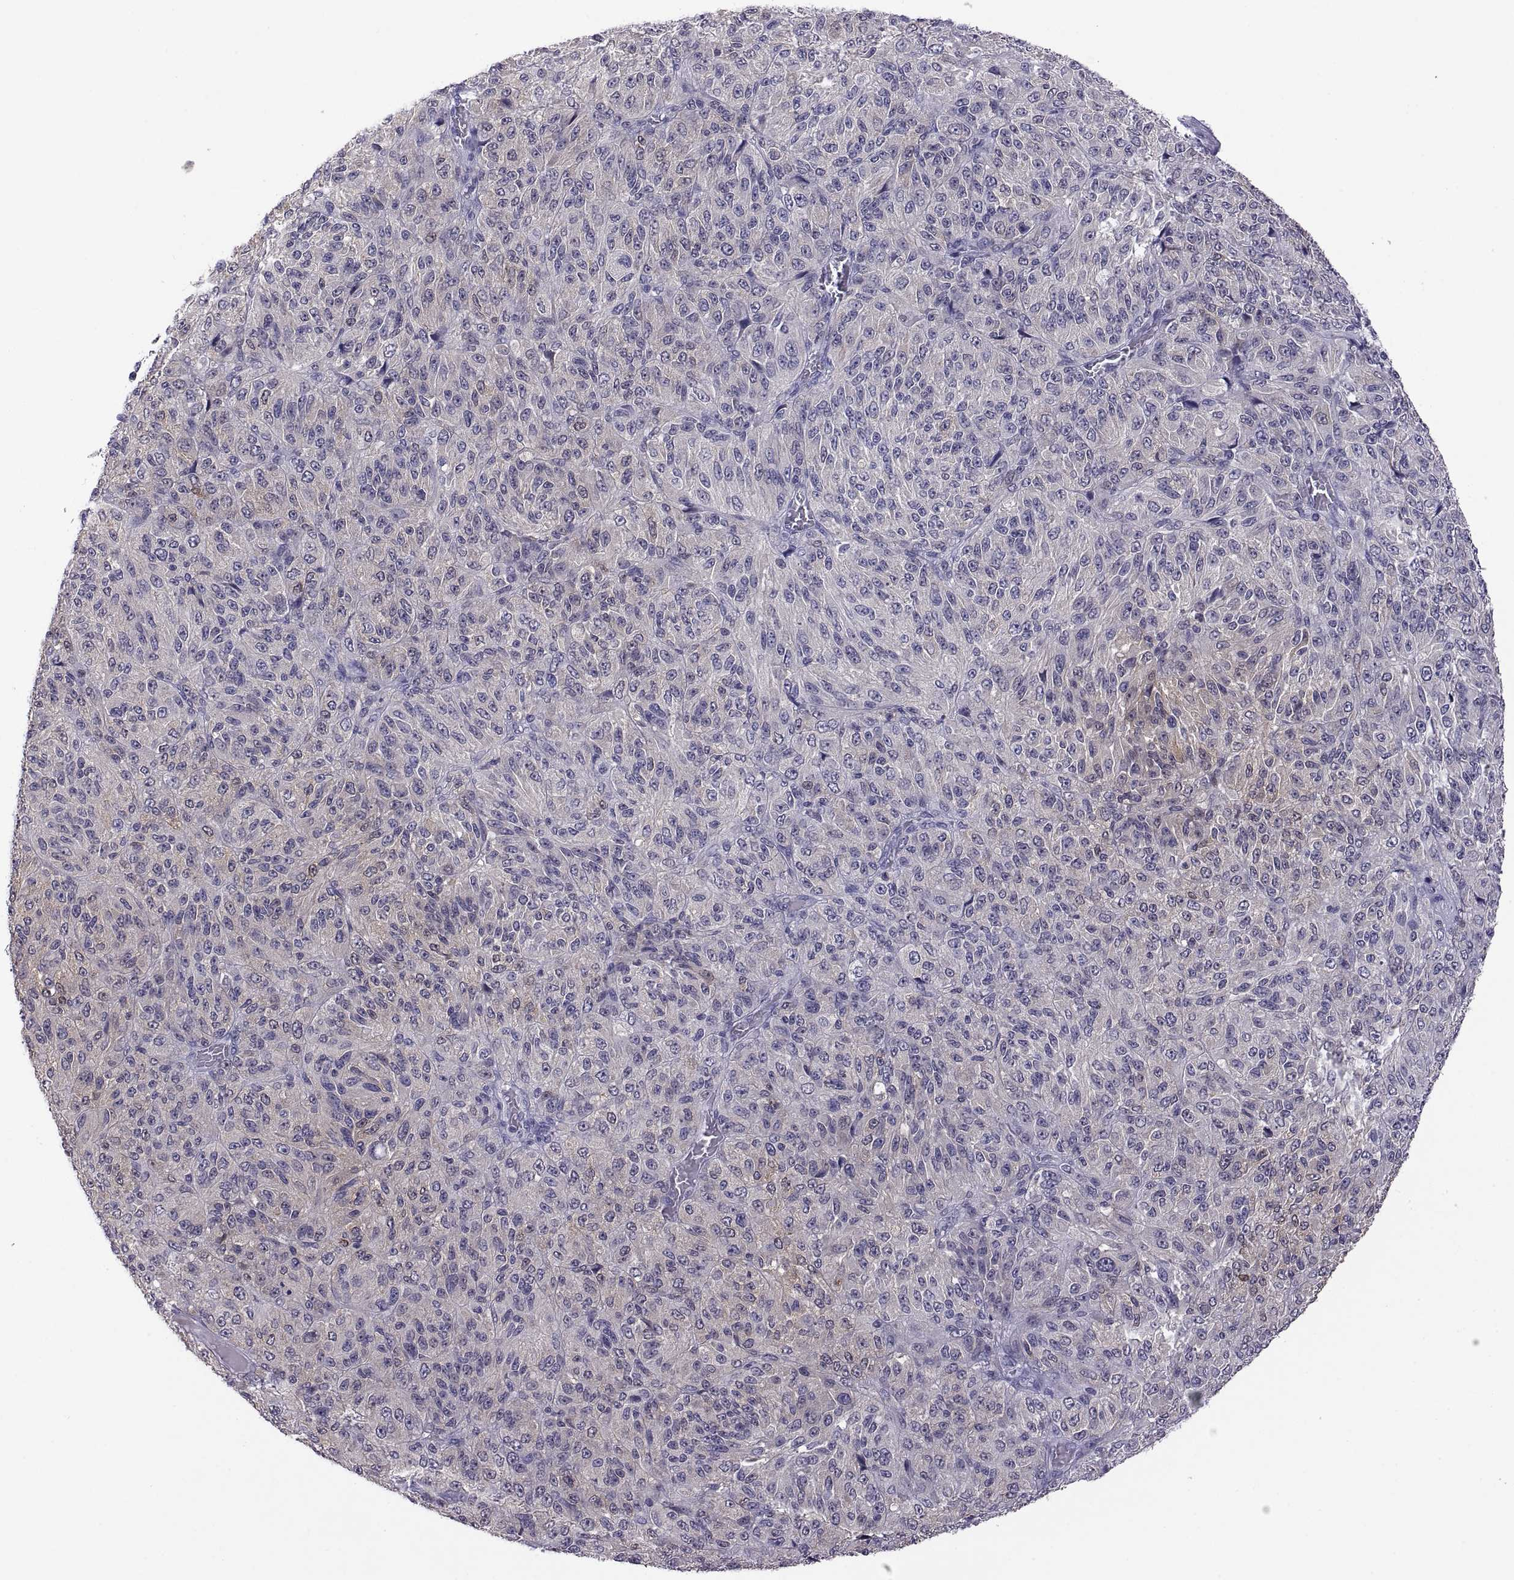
{"staining": {"intensity": "negative", "quantity": "none", "location": "none"}, "tissue": "melanoma", "cell_type": "Tumor cells", "image_type": "cancer", "snomed": [{"axis": "morphology", "description": "Malignant melanoma, Metastatic site"}, {"axis": "topography", "description": "Brain"}], "caption": "Photomicrograph shows no significant protein expression in tumor cells of malignant melanoma (metastatic site).", "gene": "FGF9", "patient": {"sex": "female", "age": 56}}